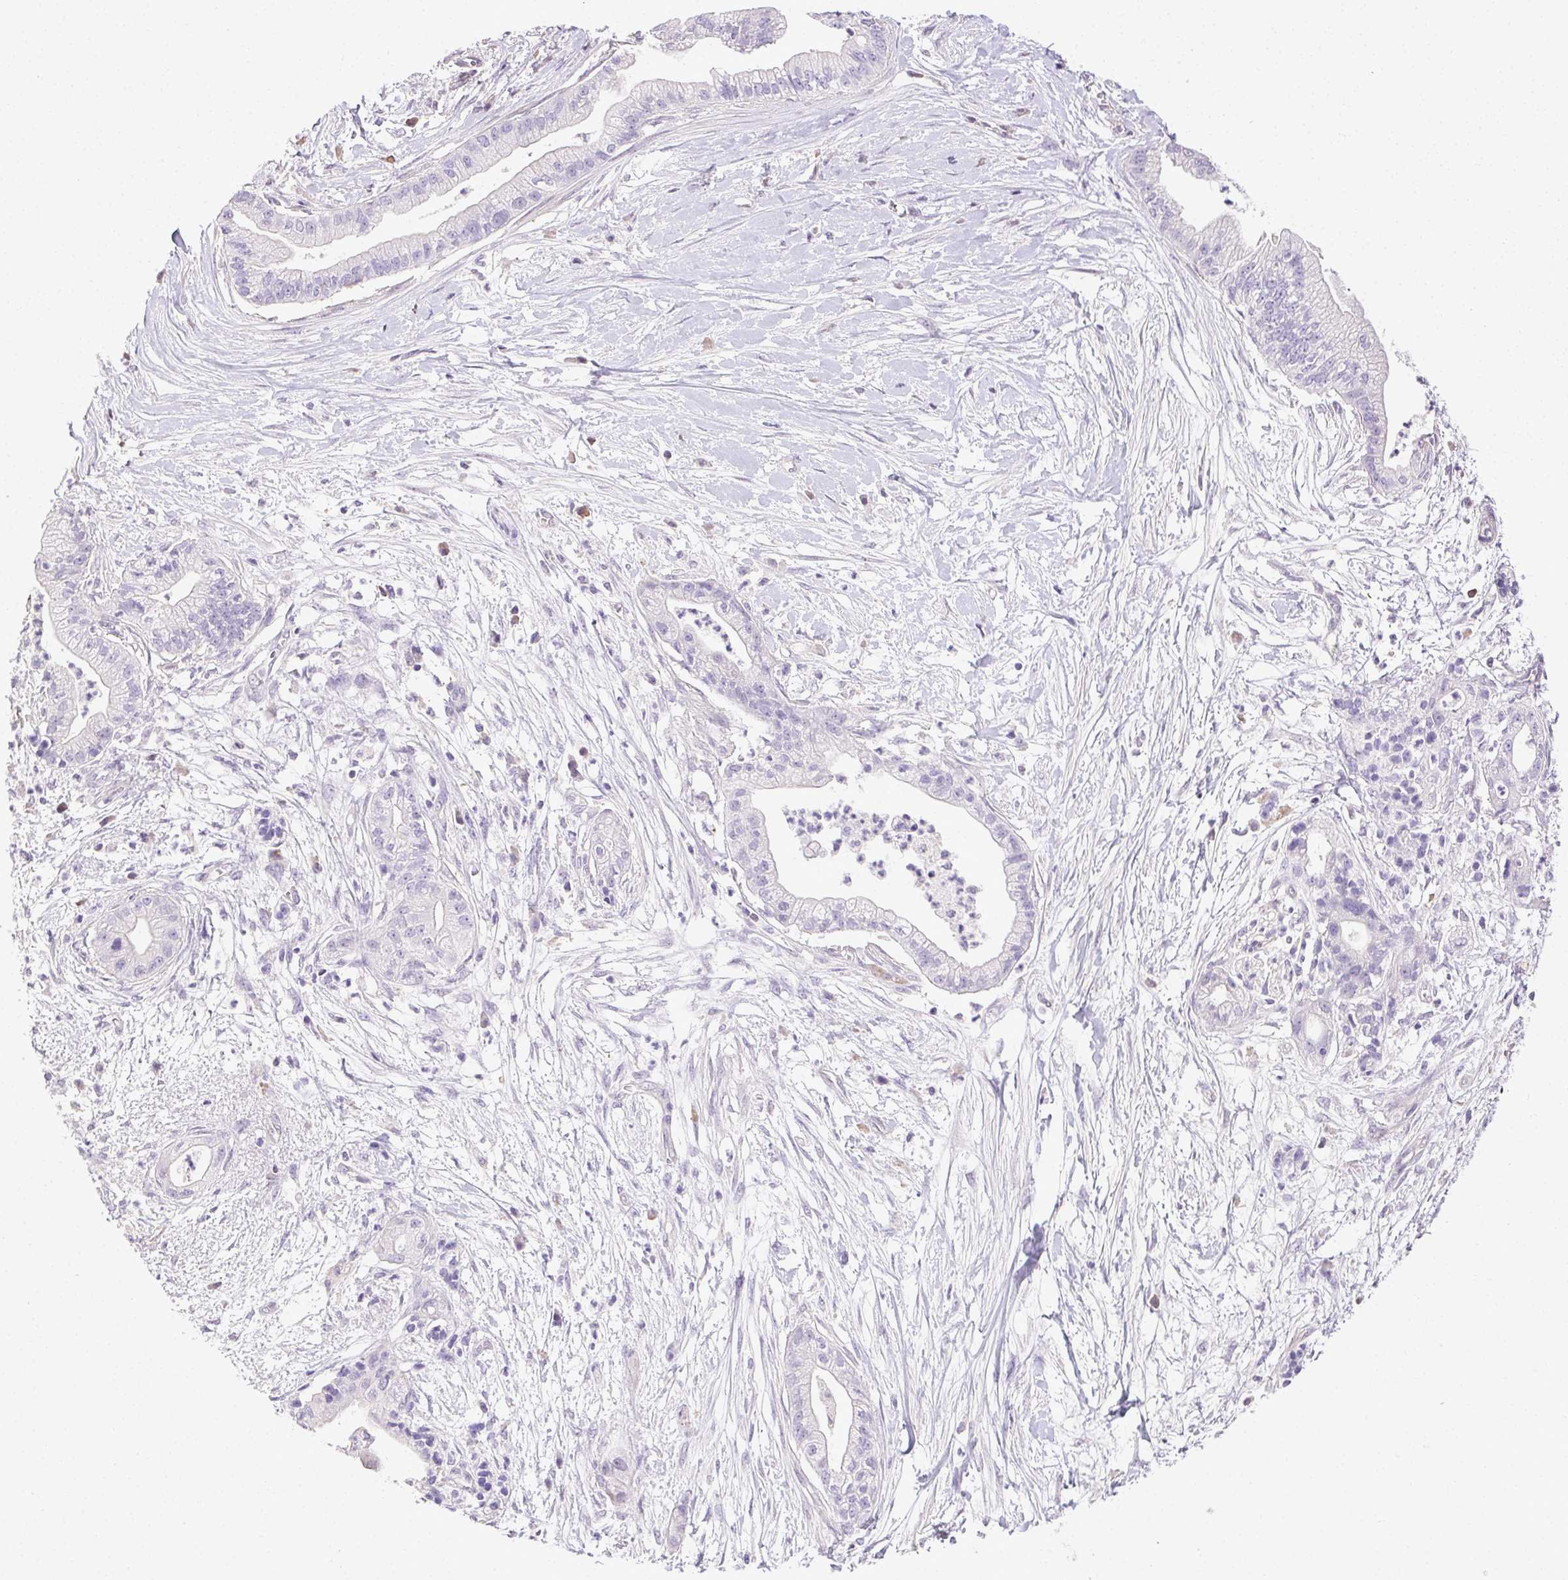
{"staining": {"intensity": "negative", "quantity": "none", "location": "none"}, "tissue": "pancreatic cancer", "cell_type": "Tumor cells", "image_type": "cancer", "snomed": [{"axis": "morphology", "description": "Normal tissue, NOS"}, {"axis": "morphology", "description": "Adenocarcinoma, NOS"}, {"axis": "topography", "description": "Lymph node"}, {"axis": "topography", "description": "Pancreas"}], "caption": "Immunohistochemistry photomicrograph of pancreatic cancer (adenocarcinoma) stained for a protein (brown), which displays no expression in tumor cells.", "gene": "SYCE2", "patient": {"sex": "female", "age": 58}}